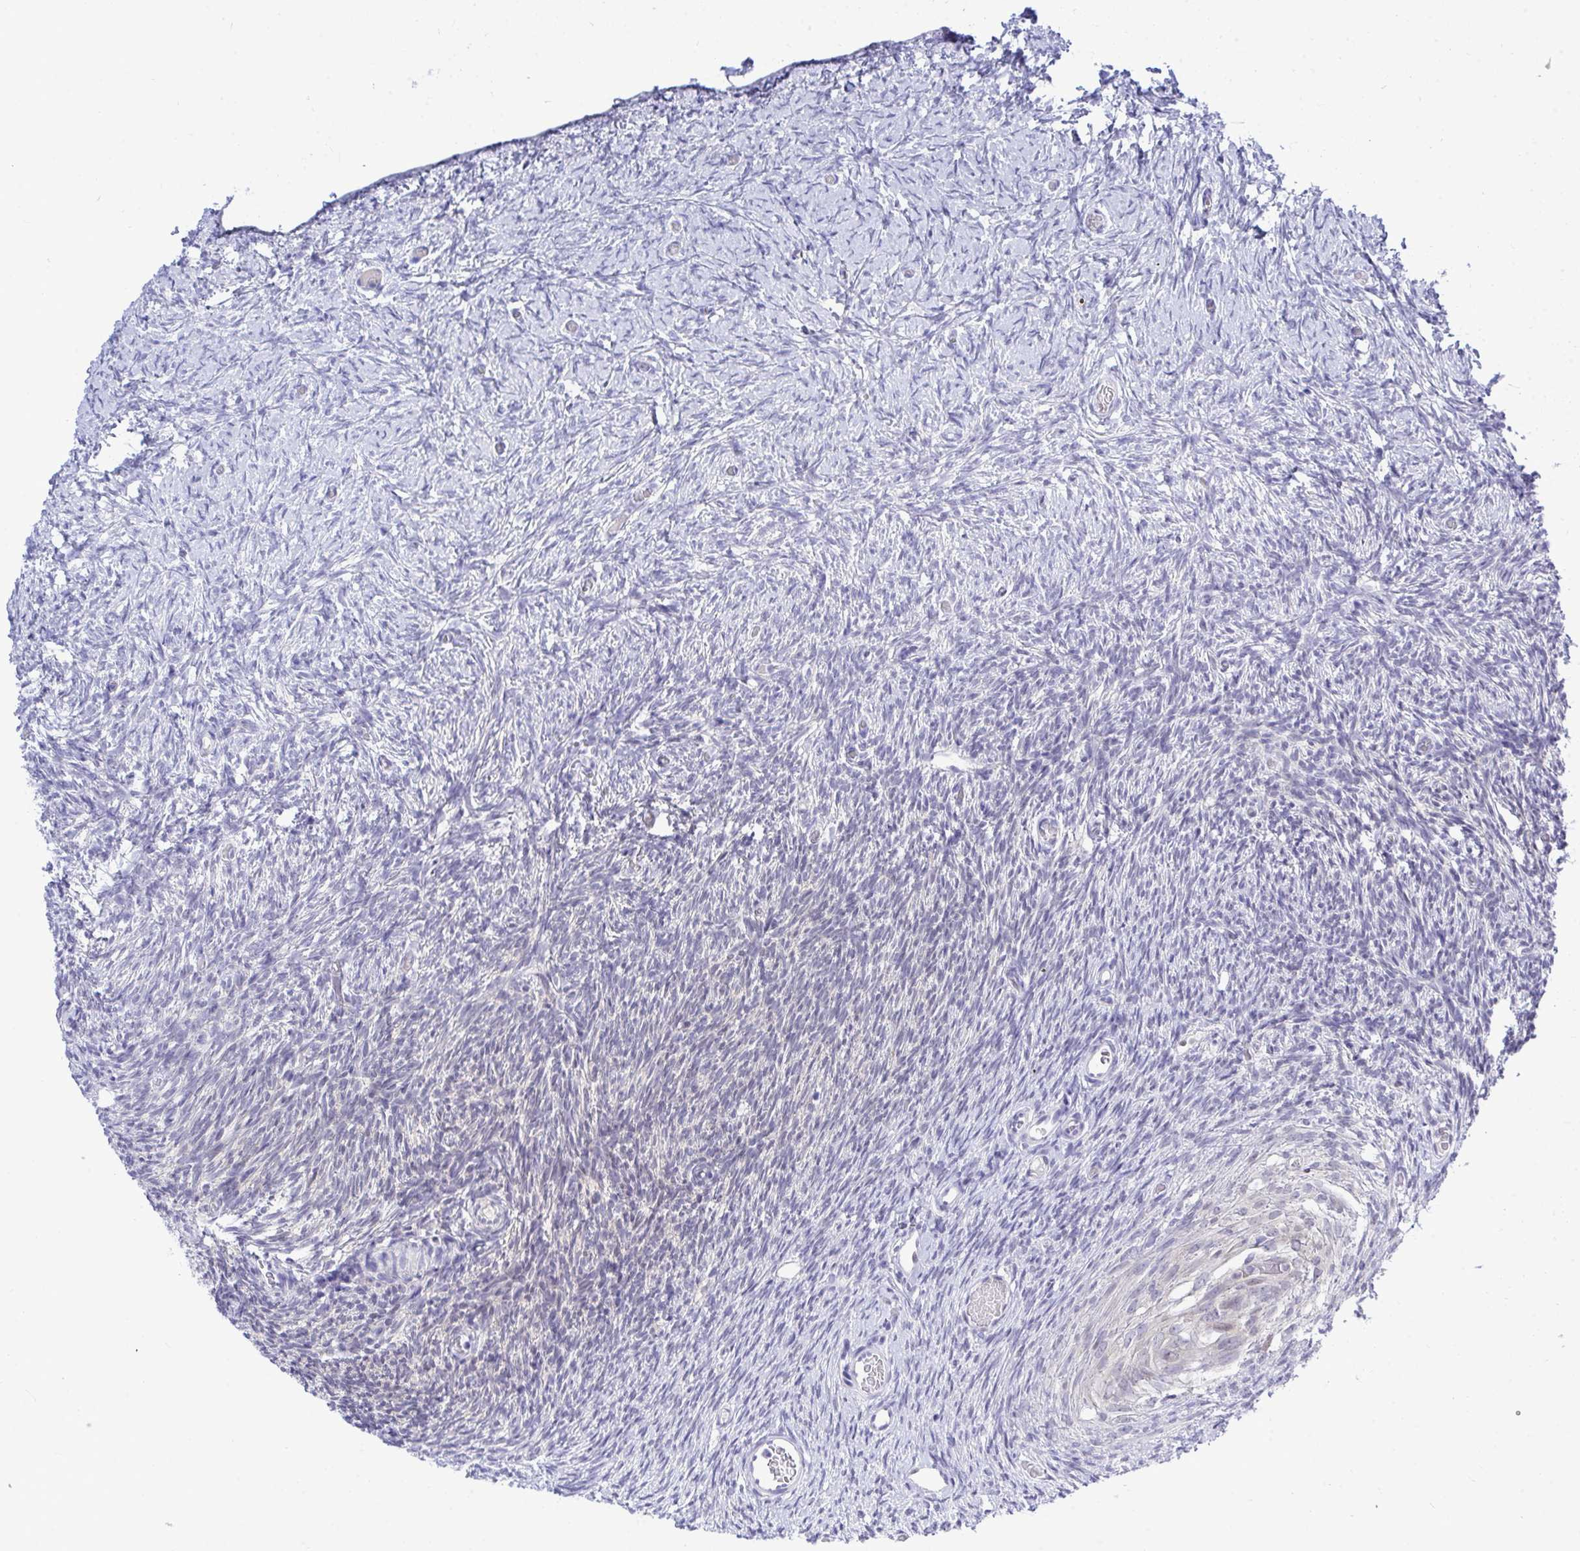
{"staining": {"intensity": "moderate", "quantity": "25%-75%", "location": "cytoplasmic/membranous"}, "tissue": "ovary", "cell_type": "Follicle cells", "image_type": "normal", "snomed": [{"axis": "morphology", "description": "Normal tissue, NOS"}, {"axis": "topography", "description": "Ovary"}], "caption": "Immunohistochemical staining of unremarkable human ovary displays 25%-75% levels of moderate cytoplasmic/membranous protein positivity in about 25%-75% of follicle cells.", "gene": "THOP1", "patient": {"sex": "female", "age": 39}}